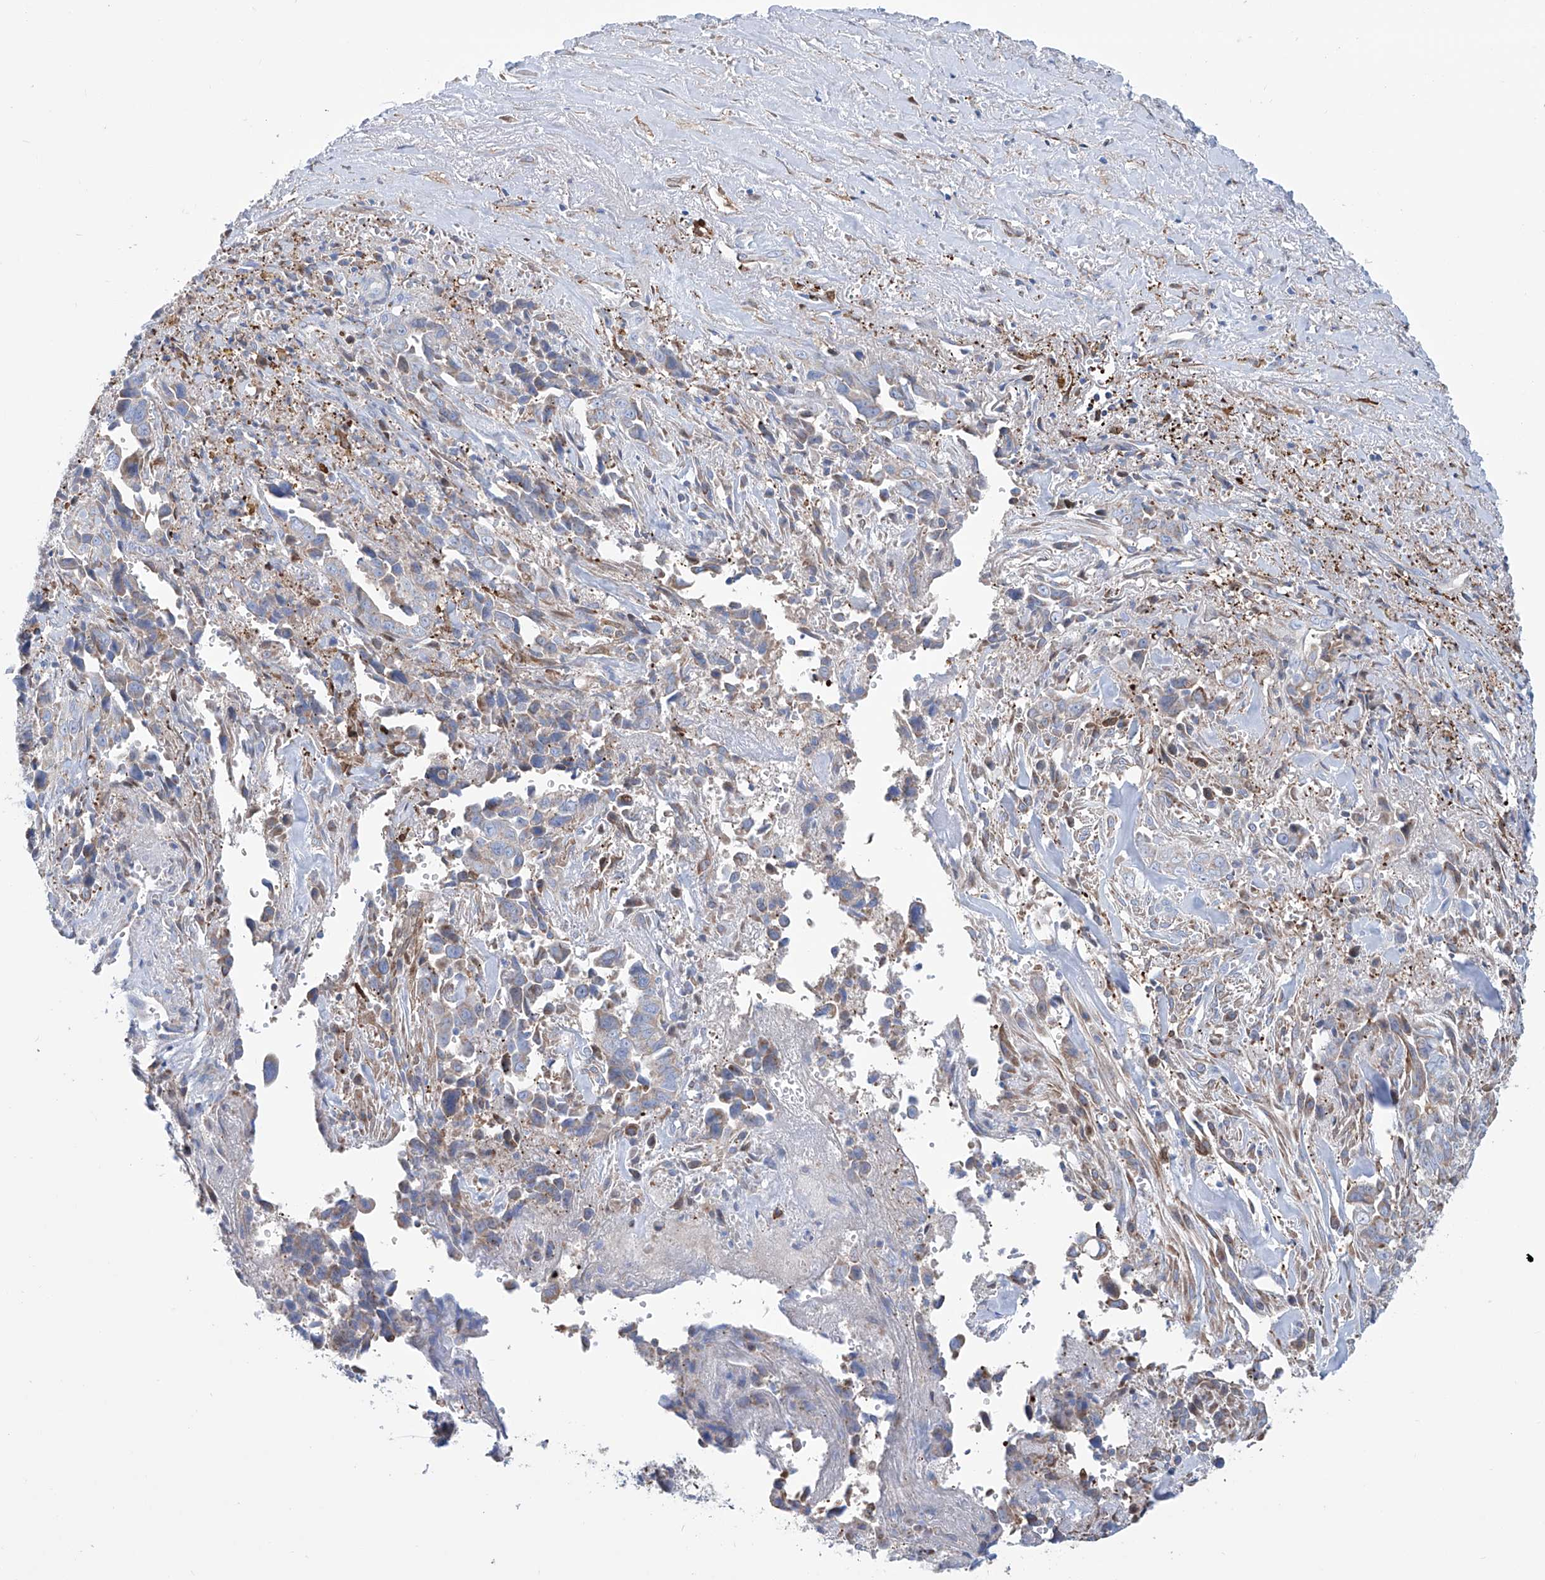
{"staining": {"intensity": "weak", "quantity": "25%-75%", "location": "cytoplasmic/membranous"}, "tissue": "liver cancer", "cell_type": "Tumor cells", "image_type": "cancer", "snomed": [{"axis": "morphology", "description": "Cholangiocarcinoma"}, {"axis": "topography", "description": "Liver"}], "caption": "Immunohistochemical staining of human cholangiocarcinoma (liver) shows low levels of weak cytoplasmic/membranous staining in about 25%-75% of tumor cells.", "gene": "ALDH6A1", "patient": {"sex": "female", "age": 79}}